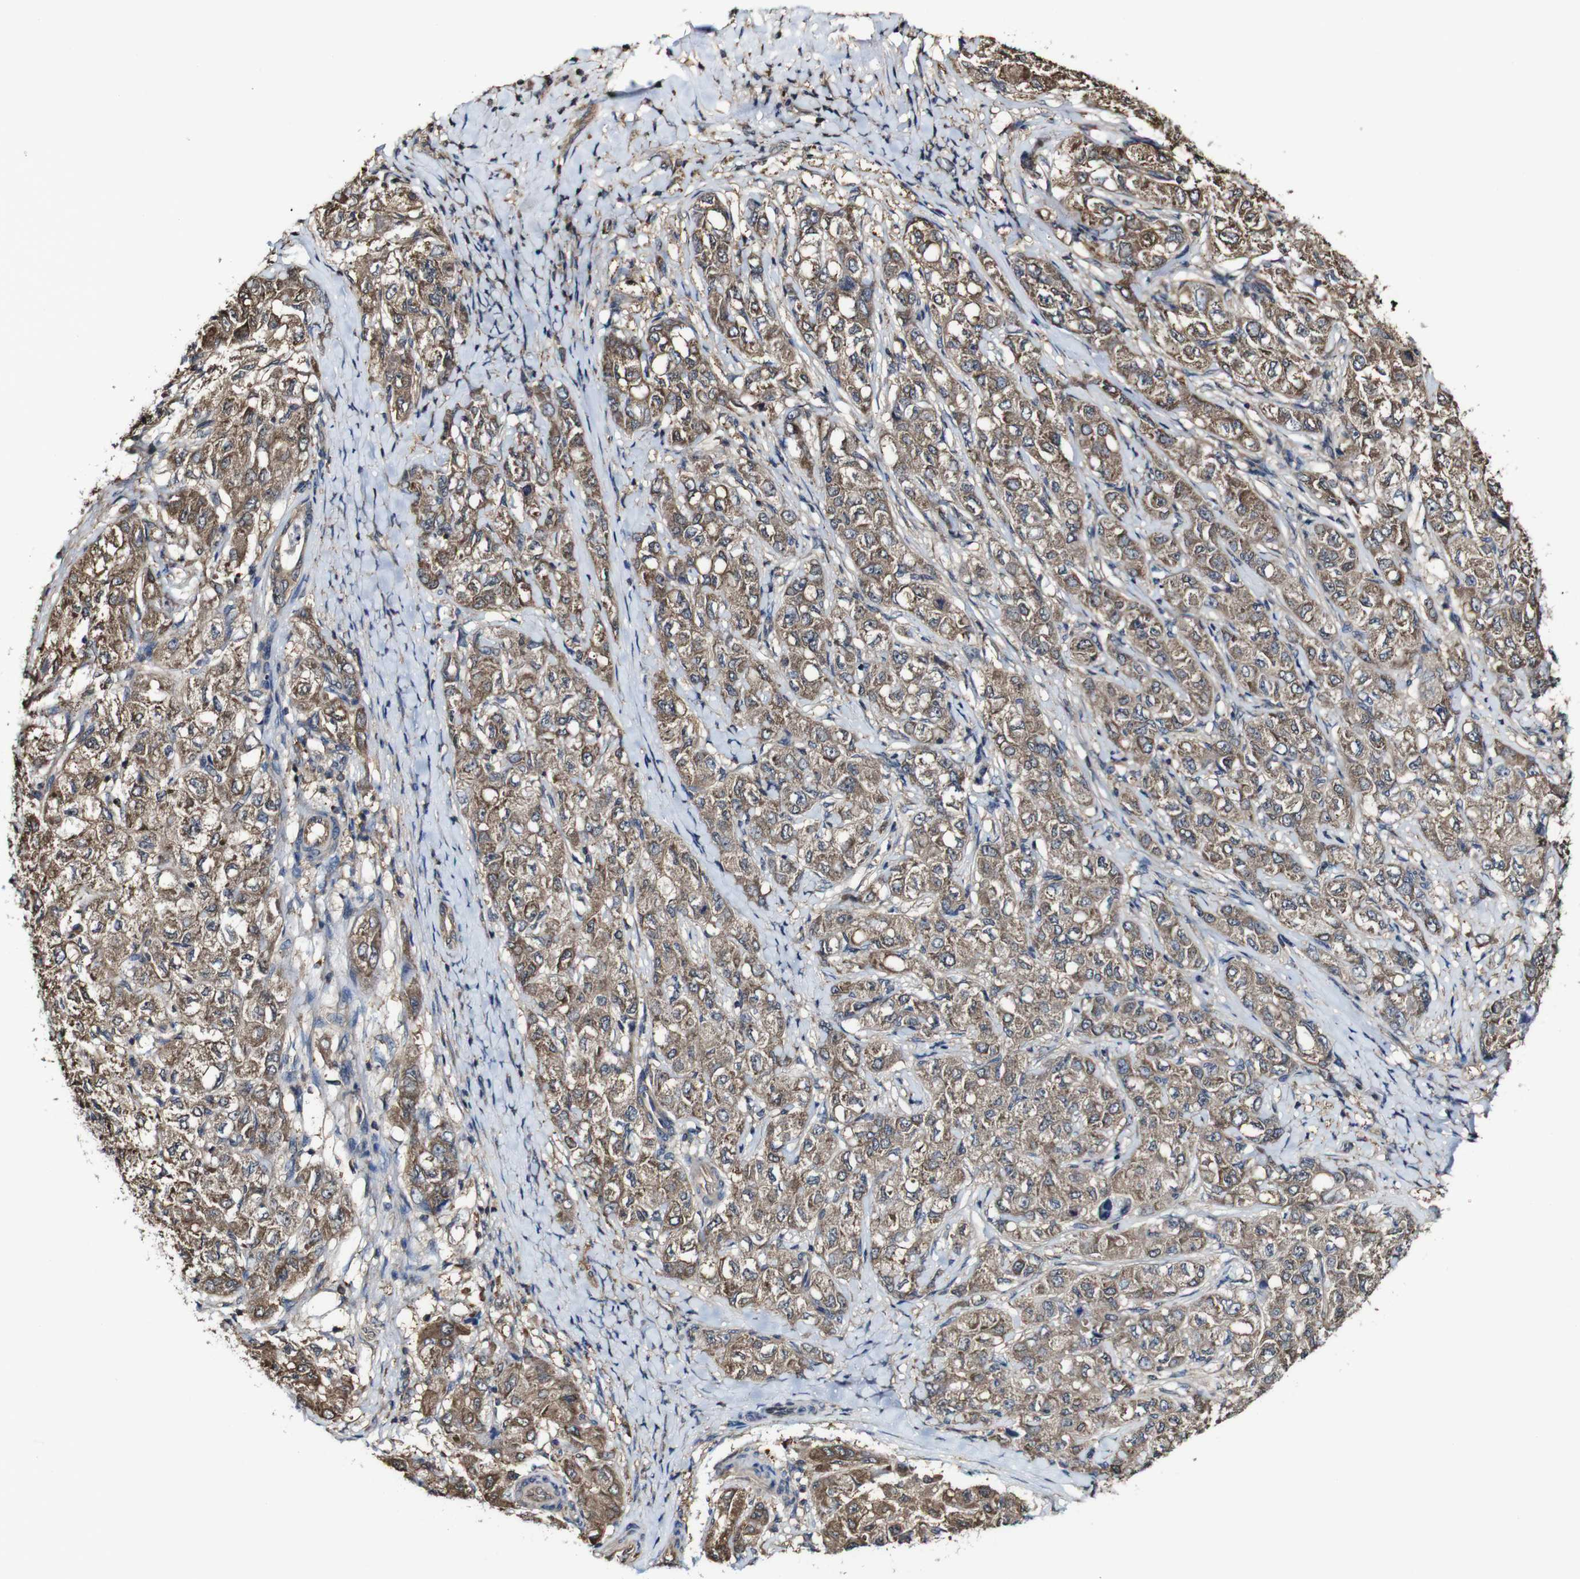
{"staining": {"intensity": "moderate", "quantity": ">75%", "location": "cytoplasmic/membranous"}, "tissue": "liver cancer", "cell_type": "Tumor cells", "image_type": "cancer", "snomed": [{"axis": "morphology", "description": "Carcinoma, Hepatocellular, NOS"}, {"axis": "topography", "description": "Liver"}], "caption": "Liver hepatocellular carcinoma was stained to show a protein in brown. There is medium levels of moderate cytoplasmic/membranous staining in approximately >75% of tumor cells. The staining was performed using DAB to visualize the protein expression in brown, while the nuclei were stained in blue with hematoxylin (Magnification: 20x).", "gene": "PTPRR", "patient": {"sex": "male", "age": 80}}